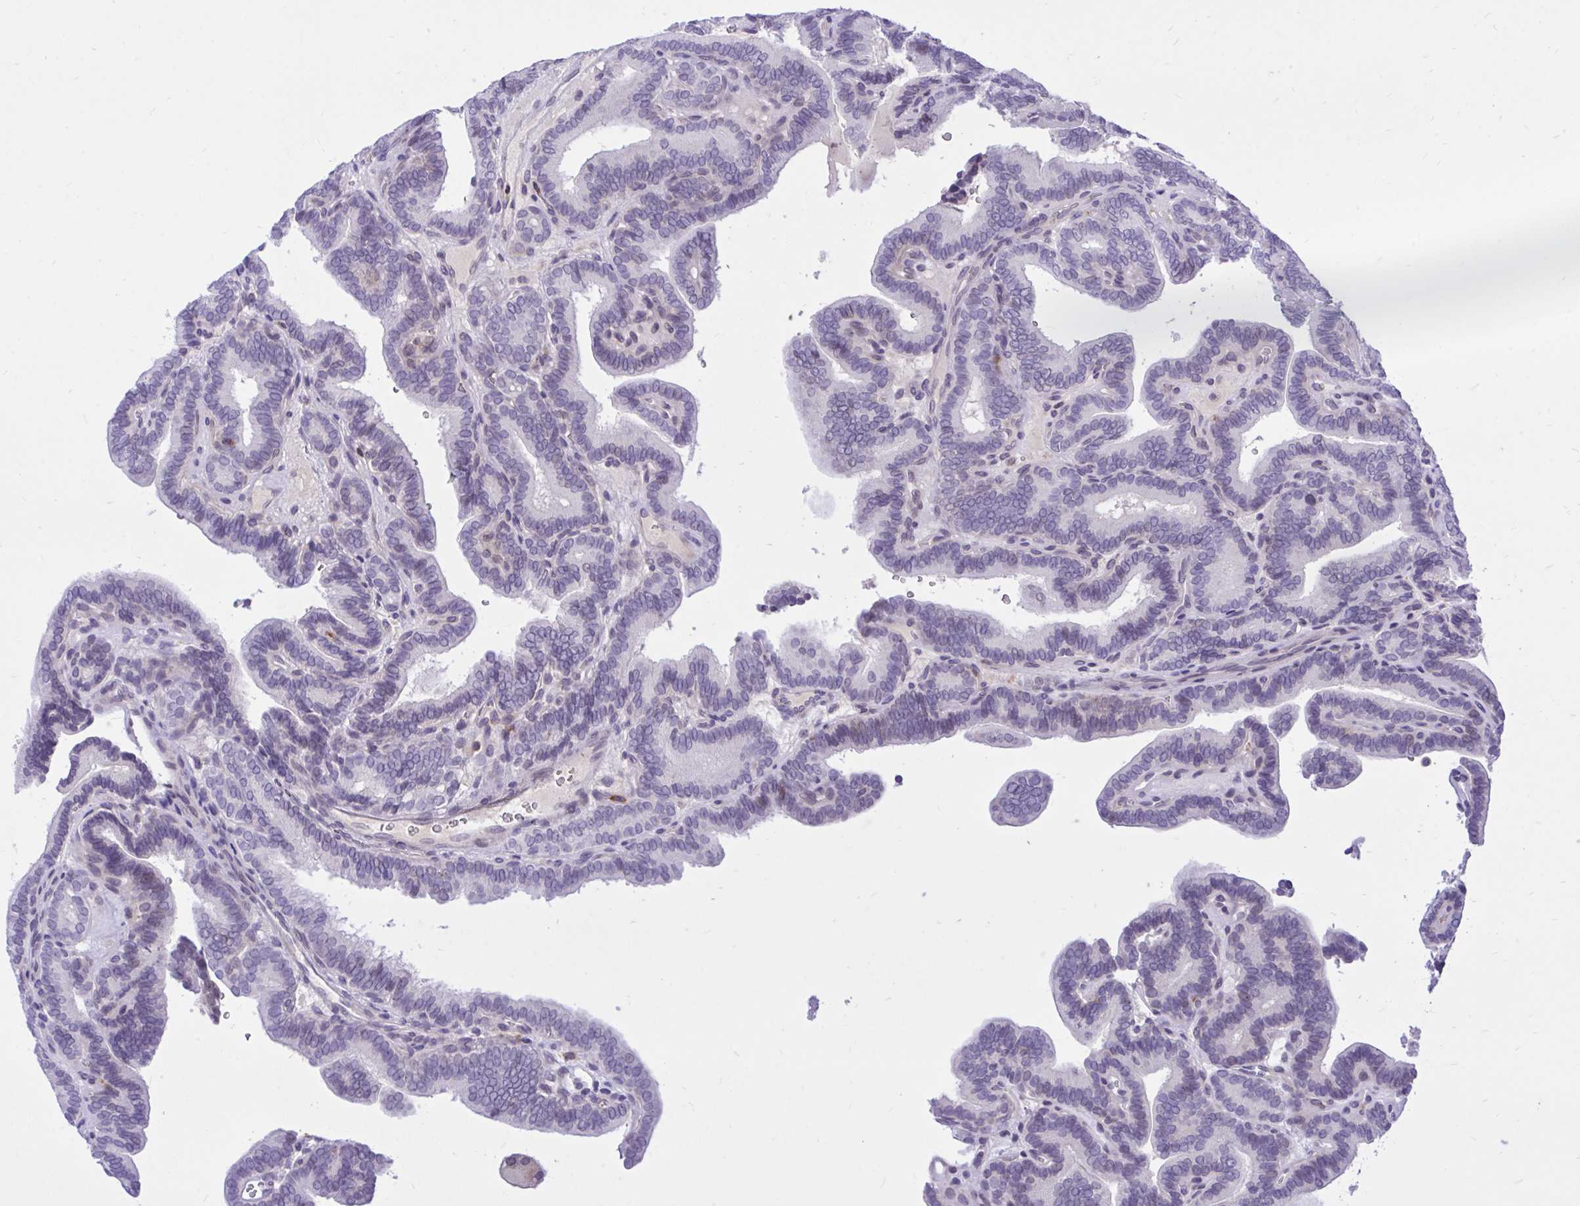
{"staining": {"intensity": "negative", "quantity": "none", "location": "none"}, "tissue": "thyroid cancer", "cell_type": "Tumor cells", "image_type": "cancer", "snomed": [{"axis": "morphology", "description": "Papillary adenocarcinoma, NOS"}, {"axis": "topography", "description": "Thyroid gland"}], "caption": "Immunohistochemistry of human thyroid cancer exhibits no positivity in tumor cells.", "gene": "CXCL8", "patient": {"sex": "female", "age": 21}}